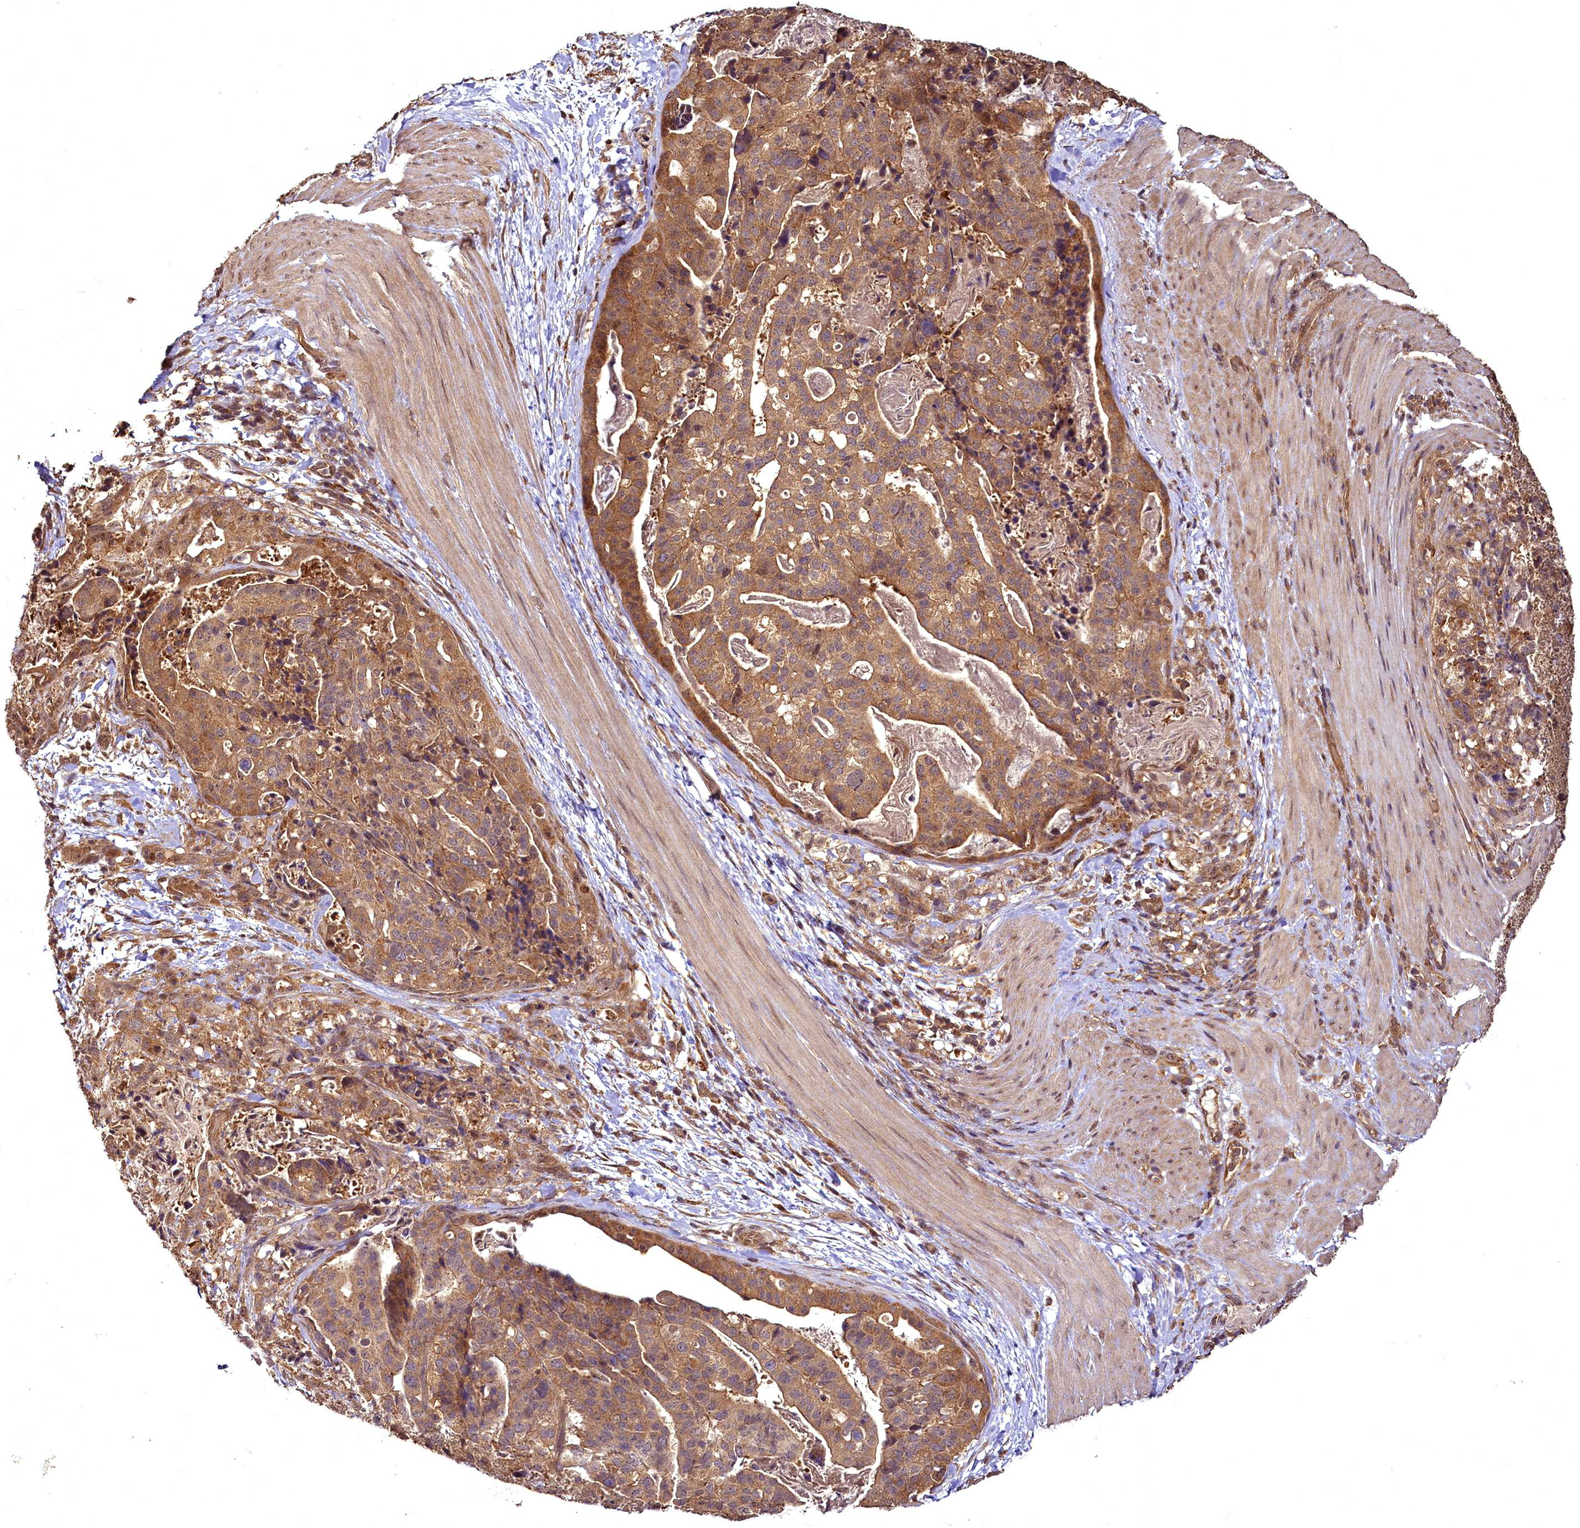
{"staining": {"intensity": "moderate", "quantity": ">75%", "location": "cytoplasmic/membranous"}, "tissue": "stomach cancer", "cell_type": "Tumor cells", "image_type": "cancer", "snomed": [{"axis": "morphology", "description": "Adenocarcinoma, NOS"}, {"axis": "topography", "description": "Stomach"}], "caption": "Human stomach cancer stained with a protein marker displays moderate staining in tumor cells.", "gene": "VPS51", "patient": {"sex": "male", "age": 48}}